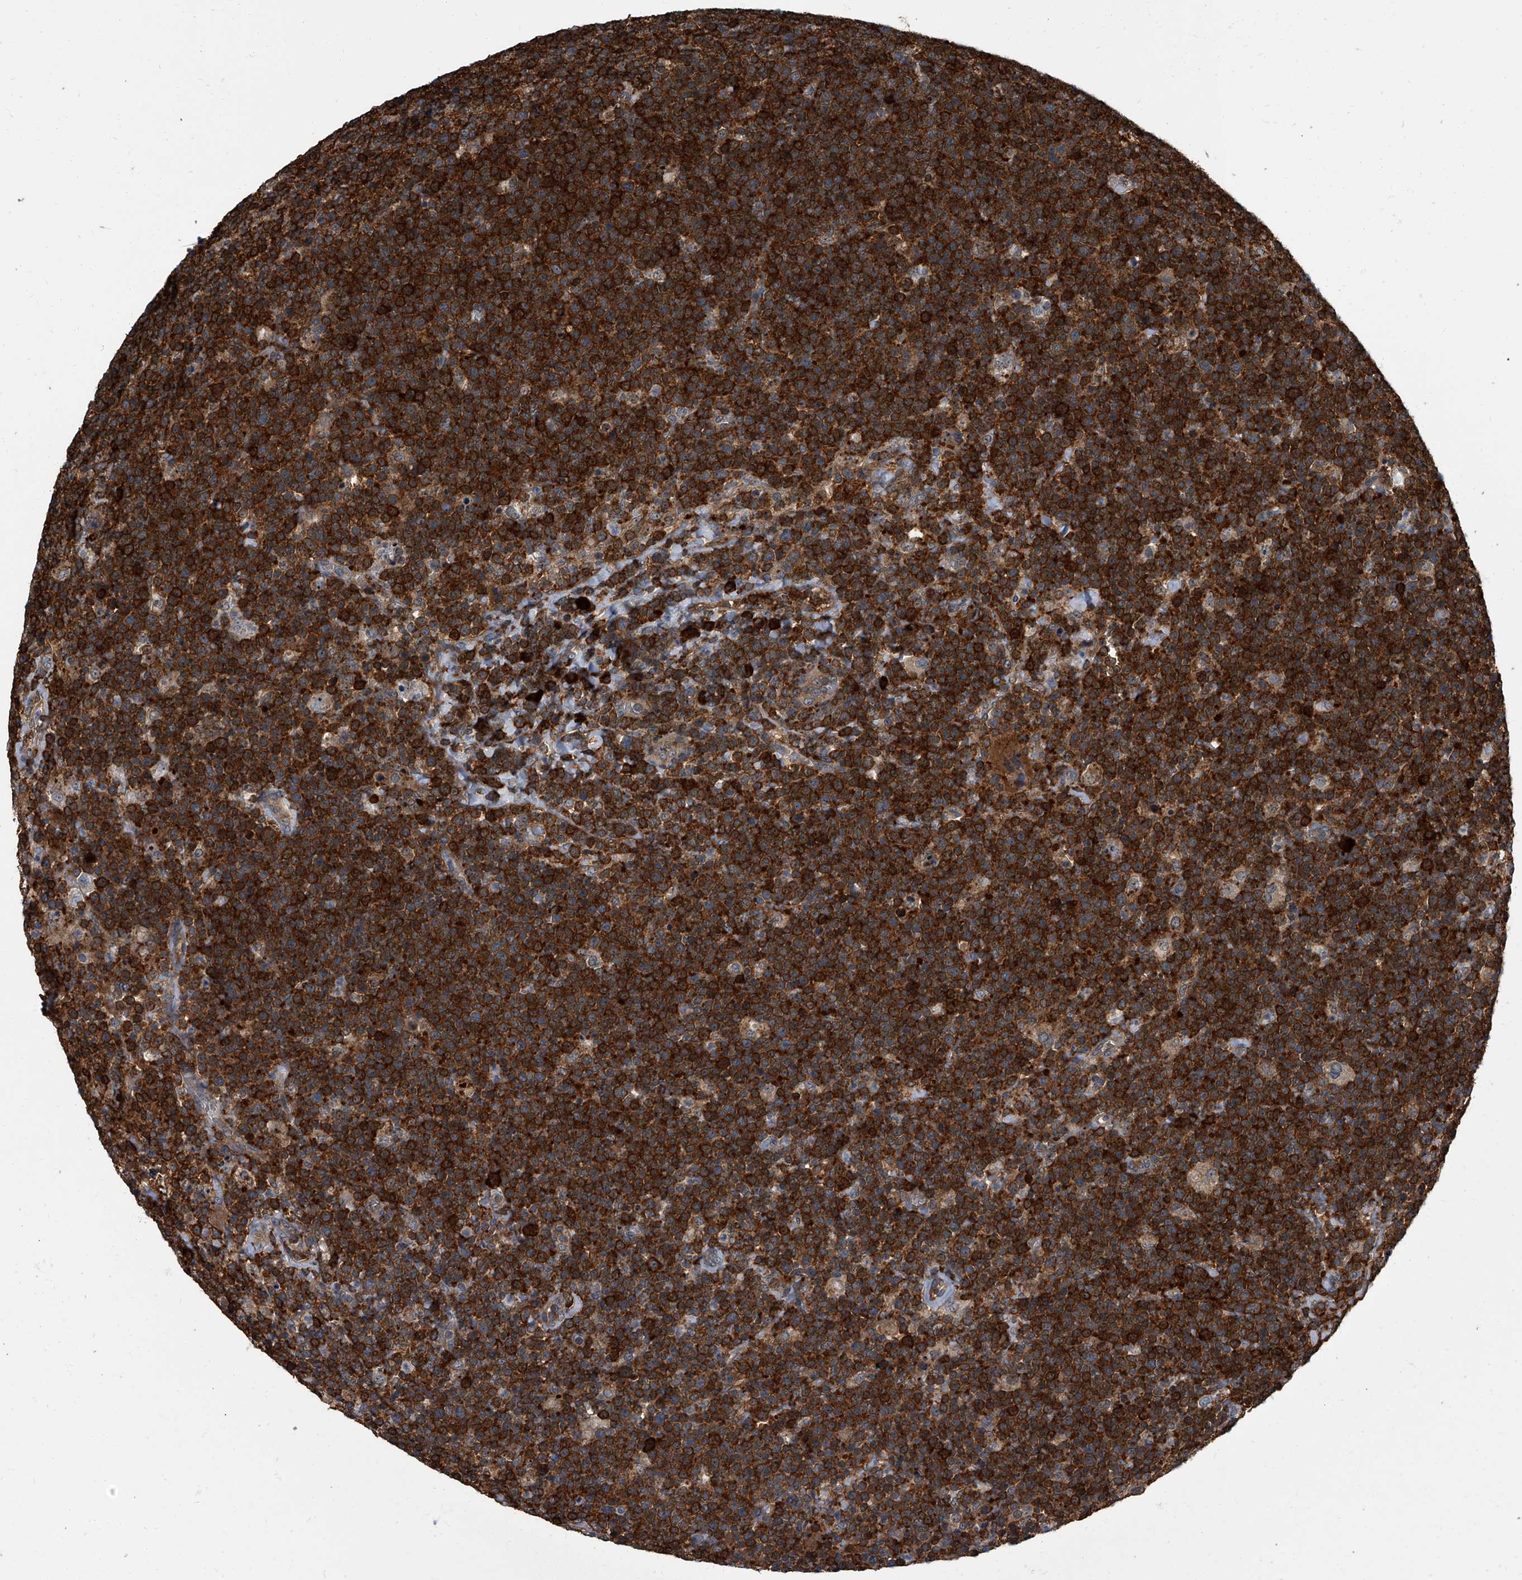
{"staining": {"intensity": "strong", "quantity": ">75%", "location": "cytoplasmic/membranous"}, "tissue": "lymphoma", "cell_type": "Tumor cells", "image_type": "cancer", "snomed": [{"axis": "morphology", "description": "Malignant lymphoma, non-Hodgkin's type, High grade"}, {"axis": "topography", "description": "Lymph node"}], "caption": "Malignant lymphoma, non-Hodgkin's type (high-grade) stained with DAB immunohistochemistry (IHC) displays high levels of strong cytoplasmic/membranous expression in about >75% of tumor cells.", "gene": "CDV3", "patient": {"sex": "male", "age": 61}}